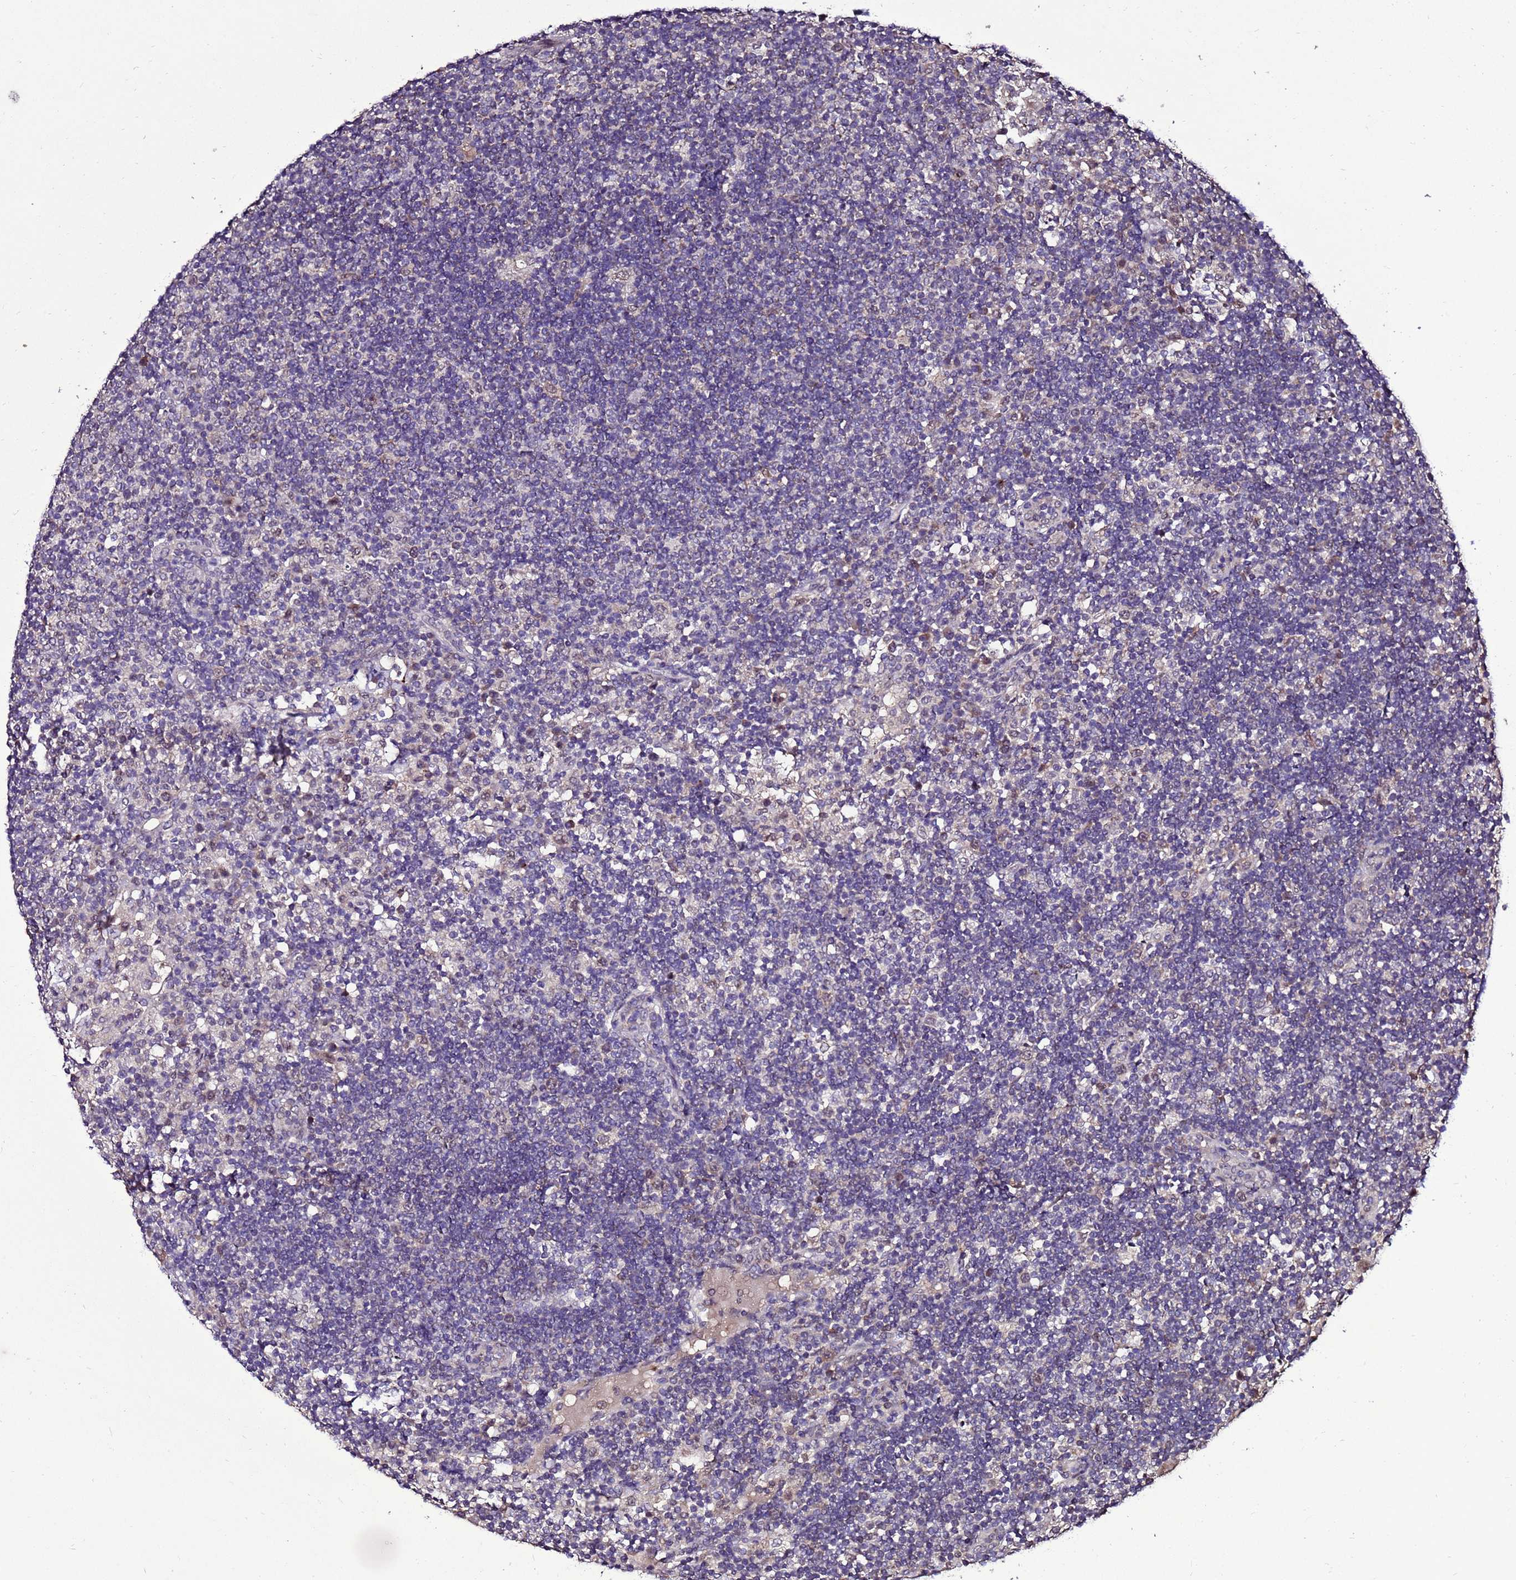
{"staining": {"intensity": "negative", "quantity": "none", "location": "none"}, "tissue": "lymph node", "cell_type": "Germinal center cells", "image_type": "normal", "snomed": [{"axis": "morphology", "description": "Normal tissue, NOS"}, {"axis": "topography", "description": "Lymph node"}], "caption": "High power microscopy photomicrograph of an immunohistochemistry (IHC) micrograph of benign lymph node, revealing no significant staining in germinal center cells. (Immunohistochemistry (ihc), brightfield microscopy, high magnification).", "gene": "ZNF329", "patient": {"sex": "female", "age": 53}}